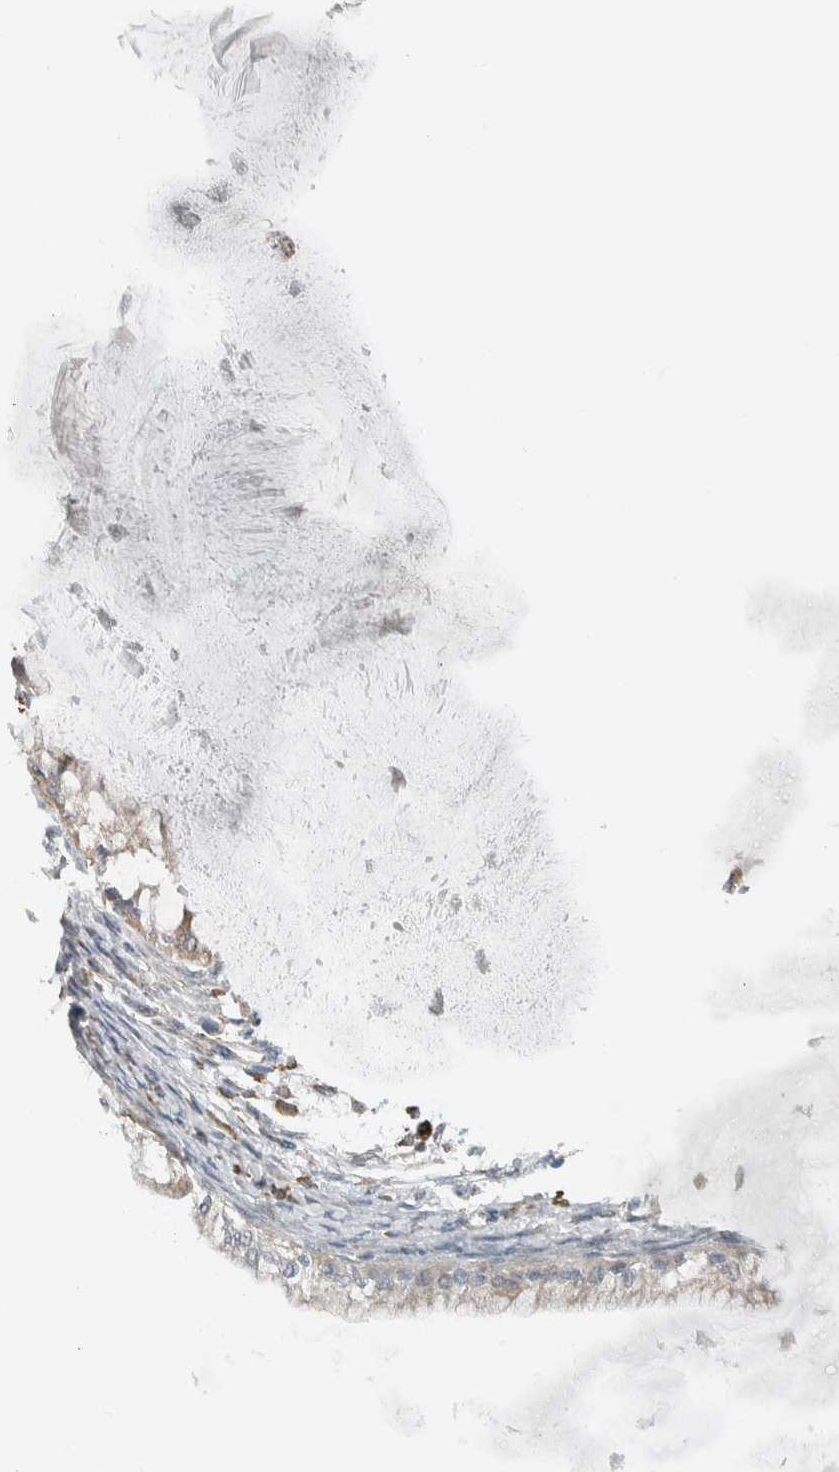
{"staining": {"intensity": "weak", "quantity": "25%-75%", "location": "cytoplasmic/membranous"}, "tissue": "ovarian cancer", "cell_type": "Tumor cells", "image_type": "cancer", "snomed": [{"axis": "morphology", "description": "Cystadenocarcinoma, mucinous, NOS"}, {"axis": "topography", "description": "Ovary"}], "caption": "A low amount of weak cytoplasmic/membranous expression is present in about 25%-75% of tumor cells in ovarian cancer (mucinous cystadenocarcinoma) tissue. (DAB = brown stain, brightfield microscopy at high magnification).", "gene": "RERE", "patient": {"sex": "female", "age": 57}}